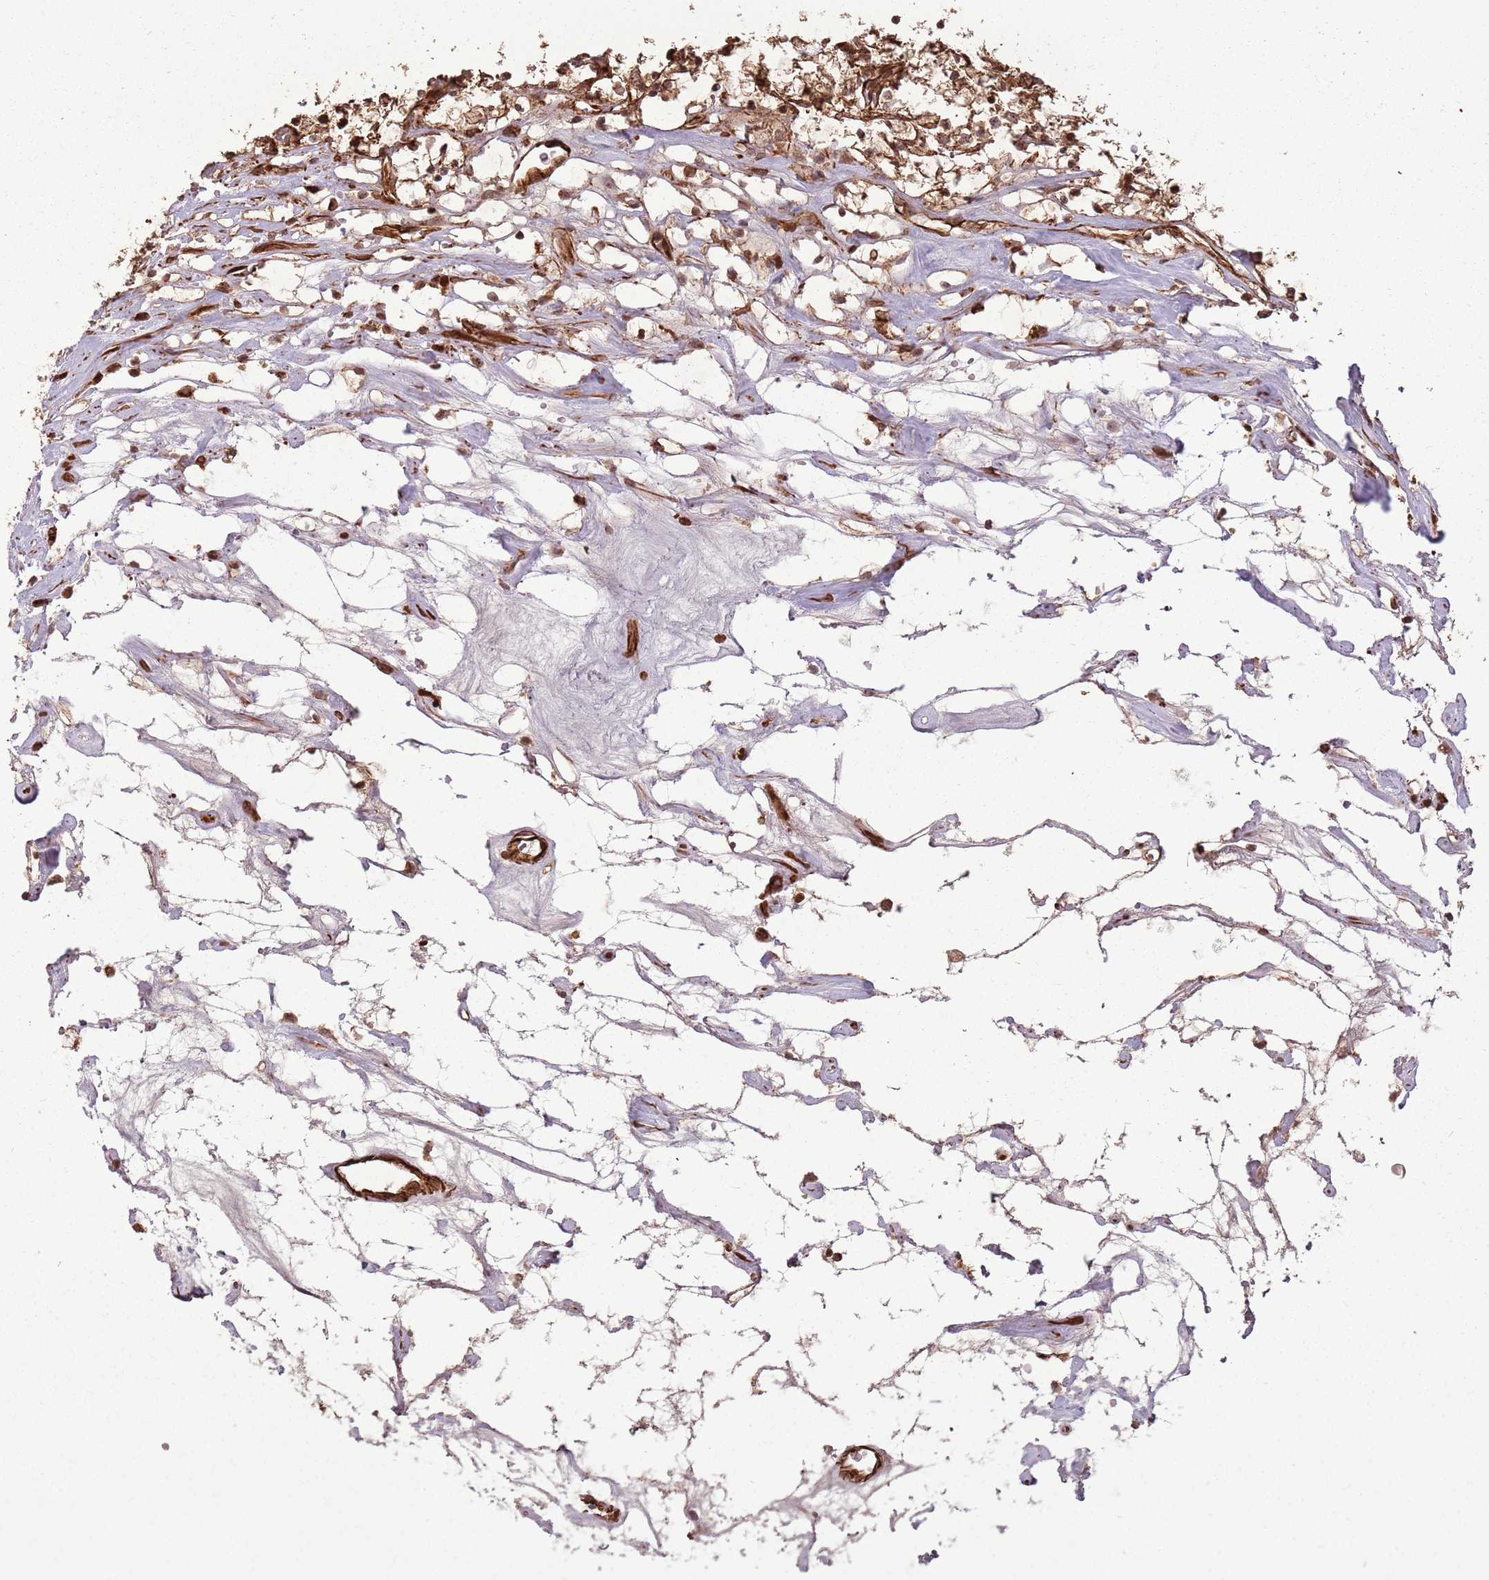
{"staining": {"intensity": "moderate", "quantity": ">75%", "location": "cytoplasmic/membranous,nuclear"}, "tissue": "renal cancer", "cell_type": "Tumor cells", "image_type": "cancer", "snomed": [{"axis": "morphology", "description": "Adenocarcinoma, NOS"}, {"axis": "topography", "description": "Kidney"}], "caption": "The immunohistochemical stain highlights moderate cytoplasmic/membranous and nuclear staining in tumor cells of renal cancer tissue.", "gene": "ADAMTS3", "patient": {"sex": "female", "age": 69}}